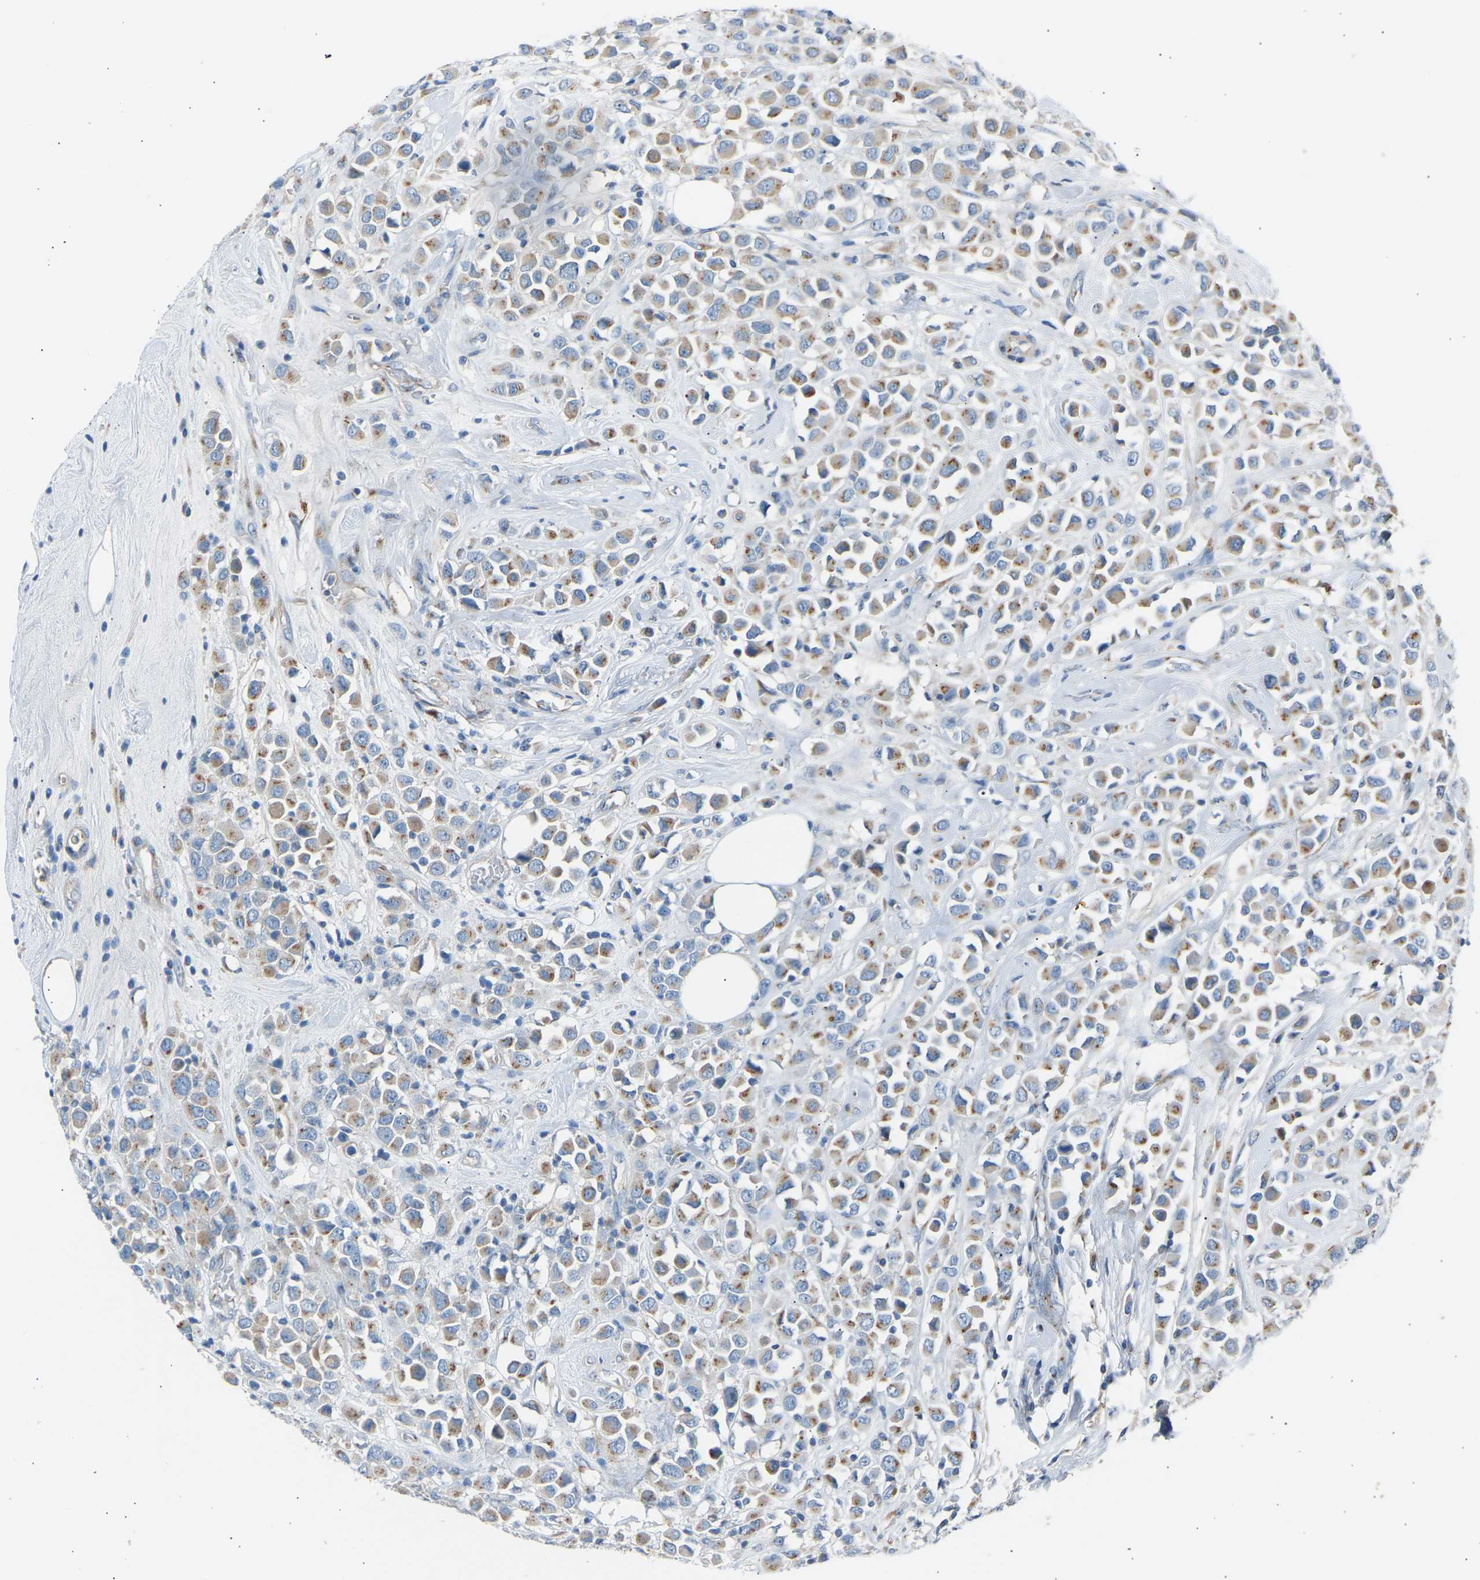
{"staining": {"intensity": "weak", "quantity": ">75%", "location": "cytoplasmic/membranous"}, "tissue": "breast cancer", "cell_type": "Tumor cells", "image_type": "cancer", "snomed": [{"axis": "morphology", "description": "Duct carcinoma"}, {"axis": "topography", "description": "Breast"}], "caption": "A low amount of weak cytoplasmic/membranous expression is present in approximately >75% of tumor cells in breast invasive ductal carcinoma tissue.", "gene": "CYREN", "patient": {"sex": "female", "age": 61}}